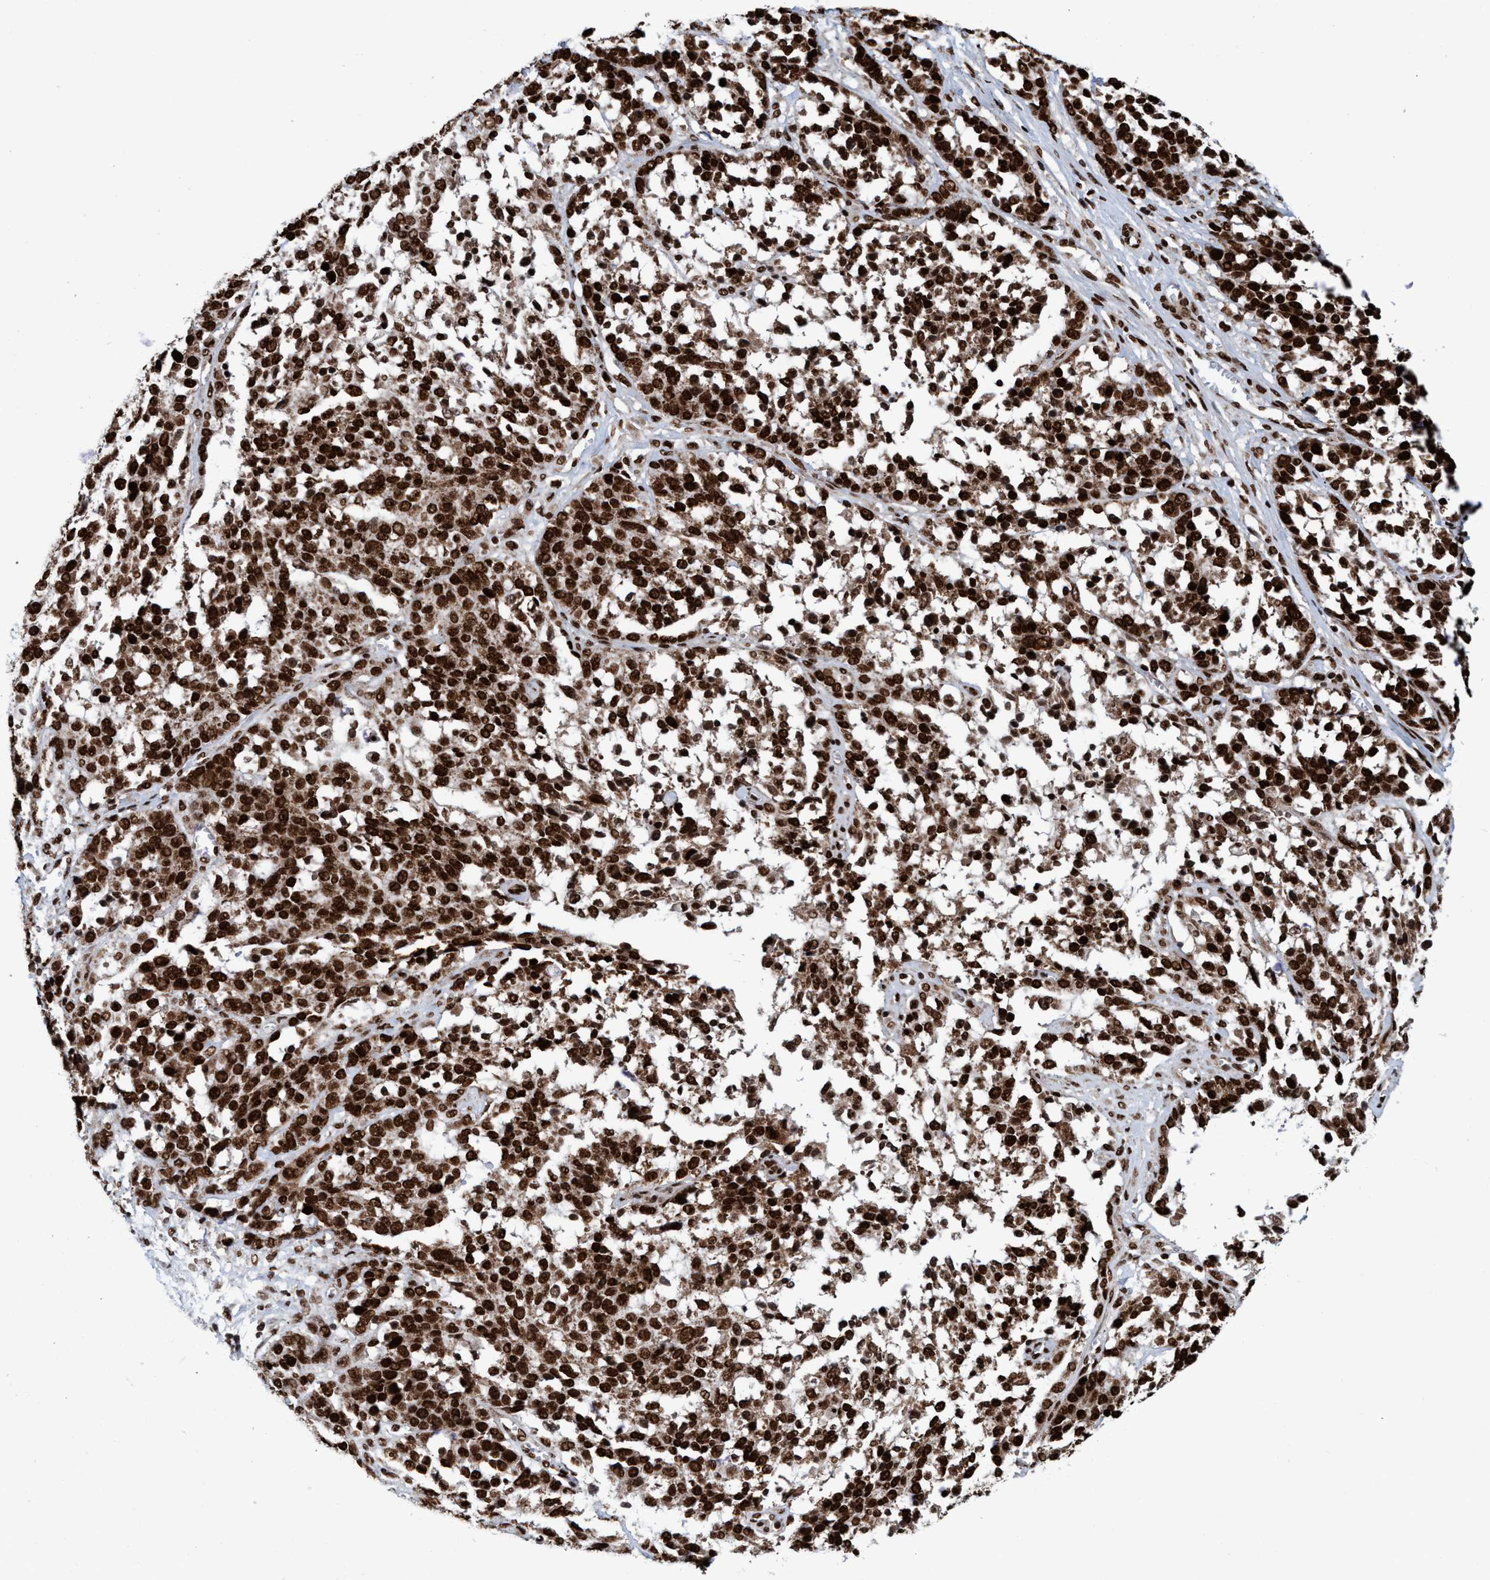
{"staining": {"intensity": "strong", "quantity": ">75%", "location": "cytoplasmic/membranous,nuclear"}, "tissue": "ovarian cancer", "cell_type": "Tumor cells", "image_type": "cancer", "snomed": [{"axis": "morphology", "description": "Cystadenocarcinoma, serous, NOS"}, {"axis": "topography", "description": "Ovary"}], "caption": "An image showing strong cytoplasmic/membranous and nuclear staining in approximately >75% of tumor cells in ovarian cancer (serous cystadenocarcinoma), as visualized by brown immunohistochemical staining.", "gene": "TOPBP1", "patient": {"sex": "female", "age": 44}}